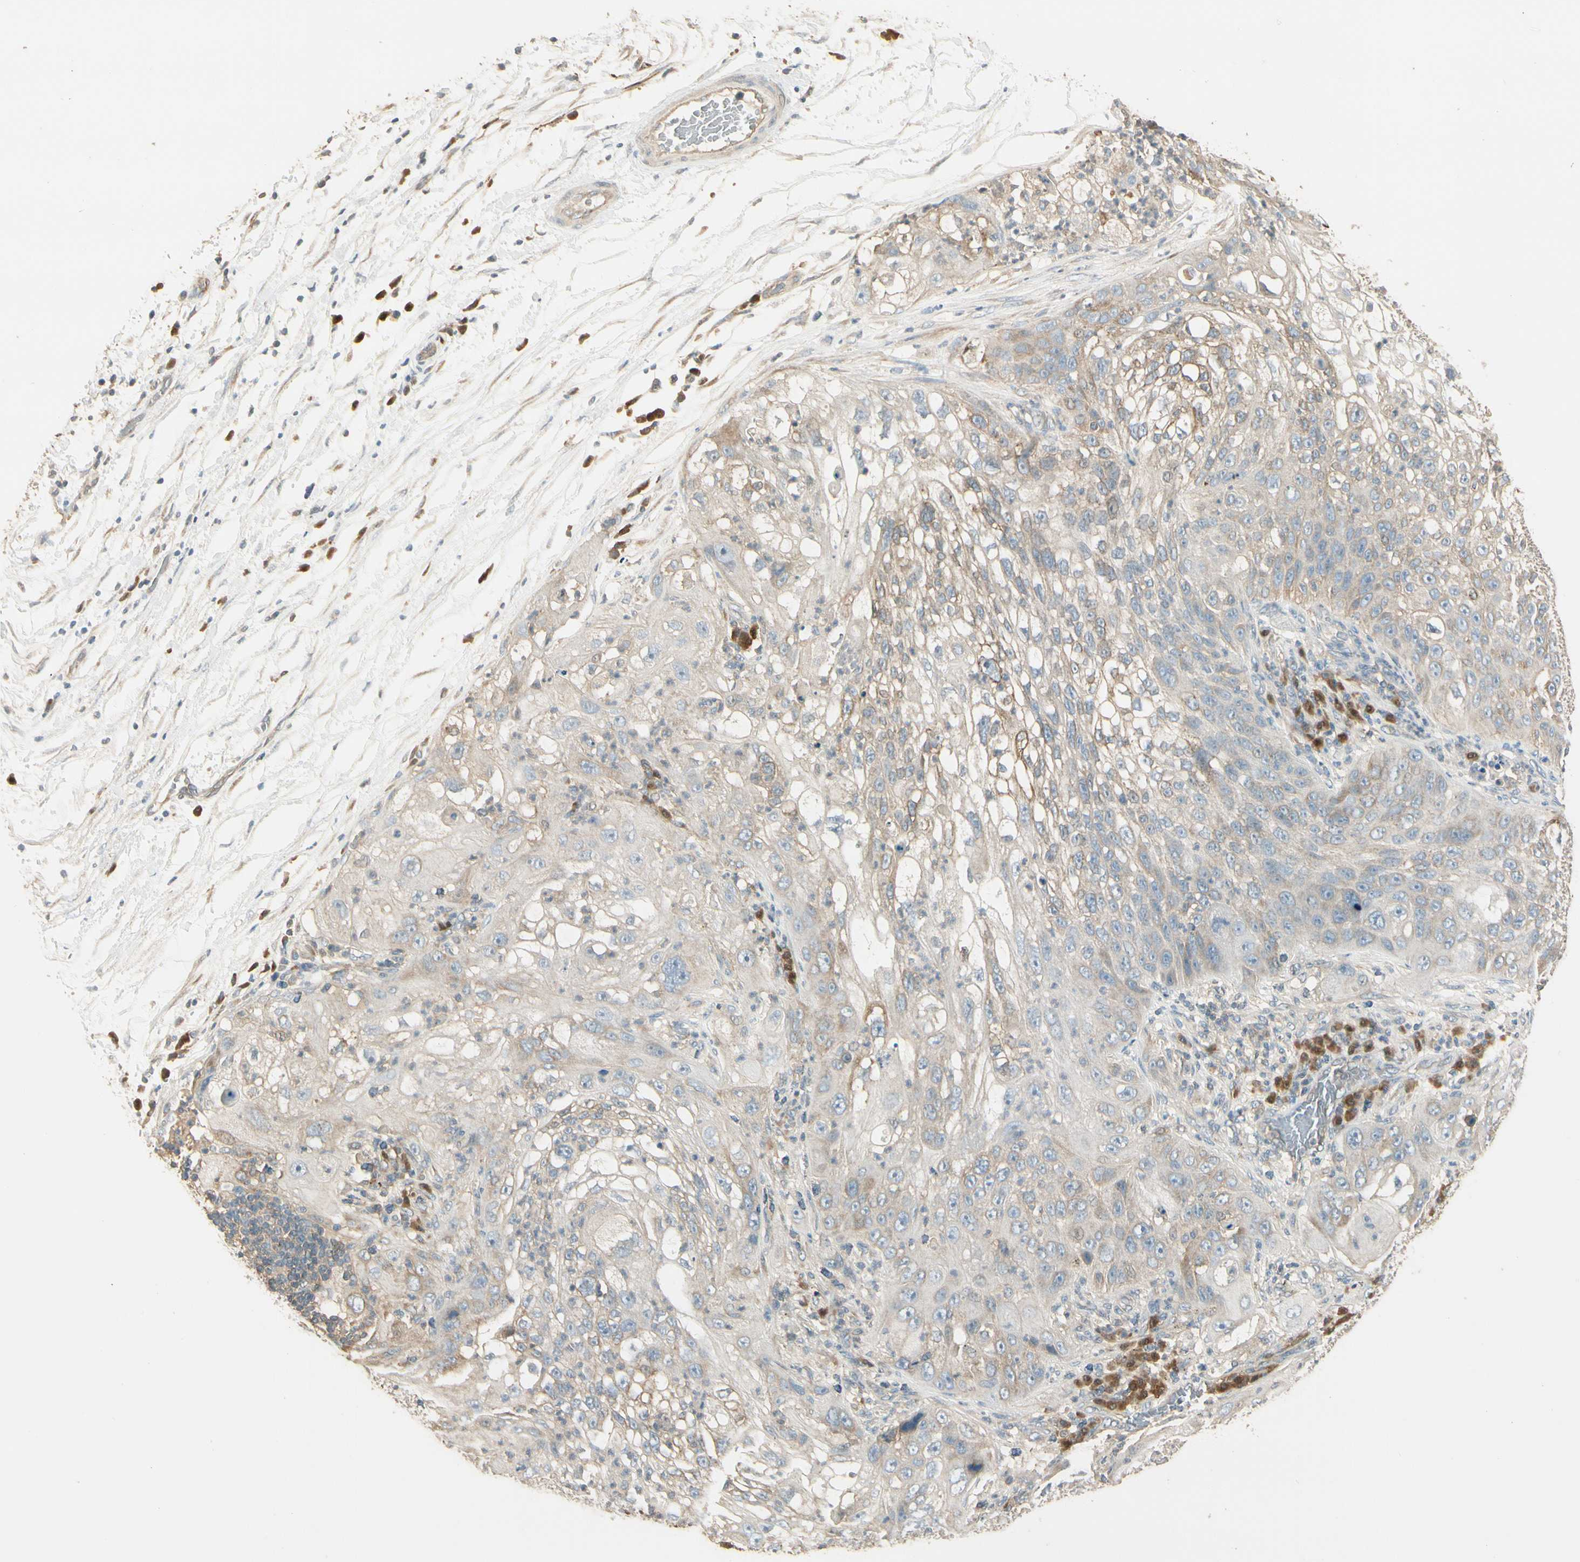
{"staining": {"intensity": "weak", "quantity": "<25%", "location": "cytoplasmic/membranous"}, "tissue": "lung cancer", "cell_type": "Tumor cells", "image_type": "cancer", "snomed": [{"axis": "morphology", "description": "Inflammation, NOS"}, {"axis": "morphology", "description": "Squamous cell carcinoma, NOS"}, {"axis": "topography", "description": "Lymph node"}, {"axis": "topography", "description": "Soft tissue"}, {"axis": "topography", "description": "Lung"}], "caption": "IHC photomicrograph of human squamous cell carcinoma (lung) stained for a protein (brown), which shows no staining in tumor cells.", "gene": "PLXNA1", "patient": {"sex": "male", "age": 66}}